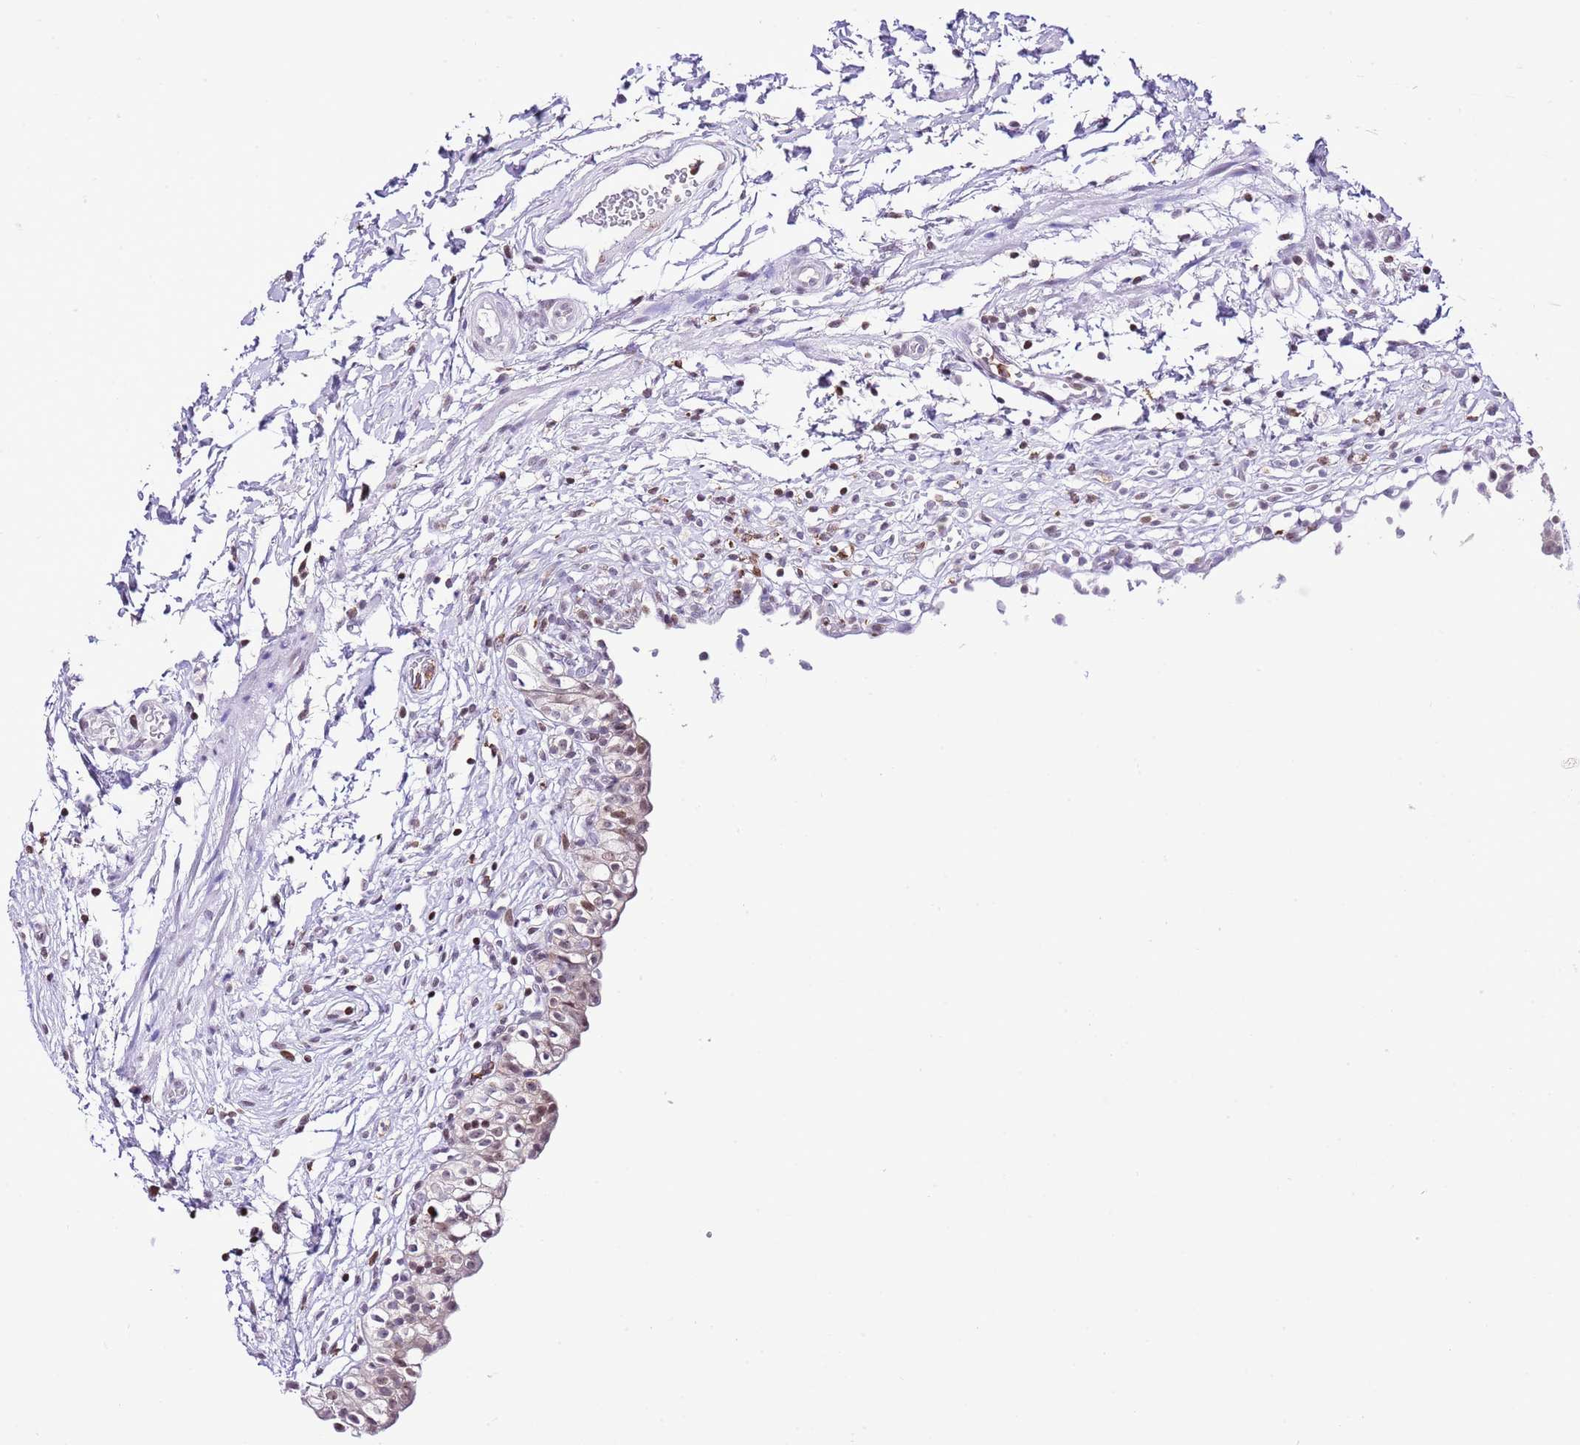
{"staining": {"intensity": "moderate", "quantity": "25%-75%", "location": "nuclear"}, "tissue": "urinary bladder", "cell_type": "Urothelial cells", "image_type": "normal", "snomed": [{"axis": "morphology", "description": "Normal tissue, NOS"}, {"axis": "topography", "description": "Urinary bladder"}, {"axis": "topography", "description": "Peripheral nerve tissue"}], "caption": "Normal urinary bladder displays moderate nuclear staining in approximately 25%-75% of urothelial cells The staining was performed using DAB (3,3'-diaminobenzidine) to visualize the protein expression in brown, while the nuclei were stained in blue with hematoxylin (Magnification: 20x)..", "gene": "PRR15", "patient": {"sex": "male", "age": 55}}